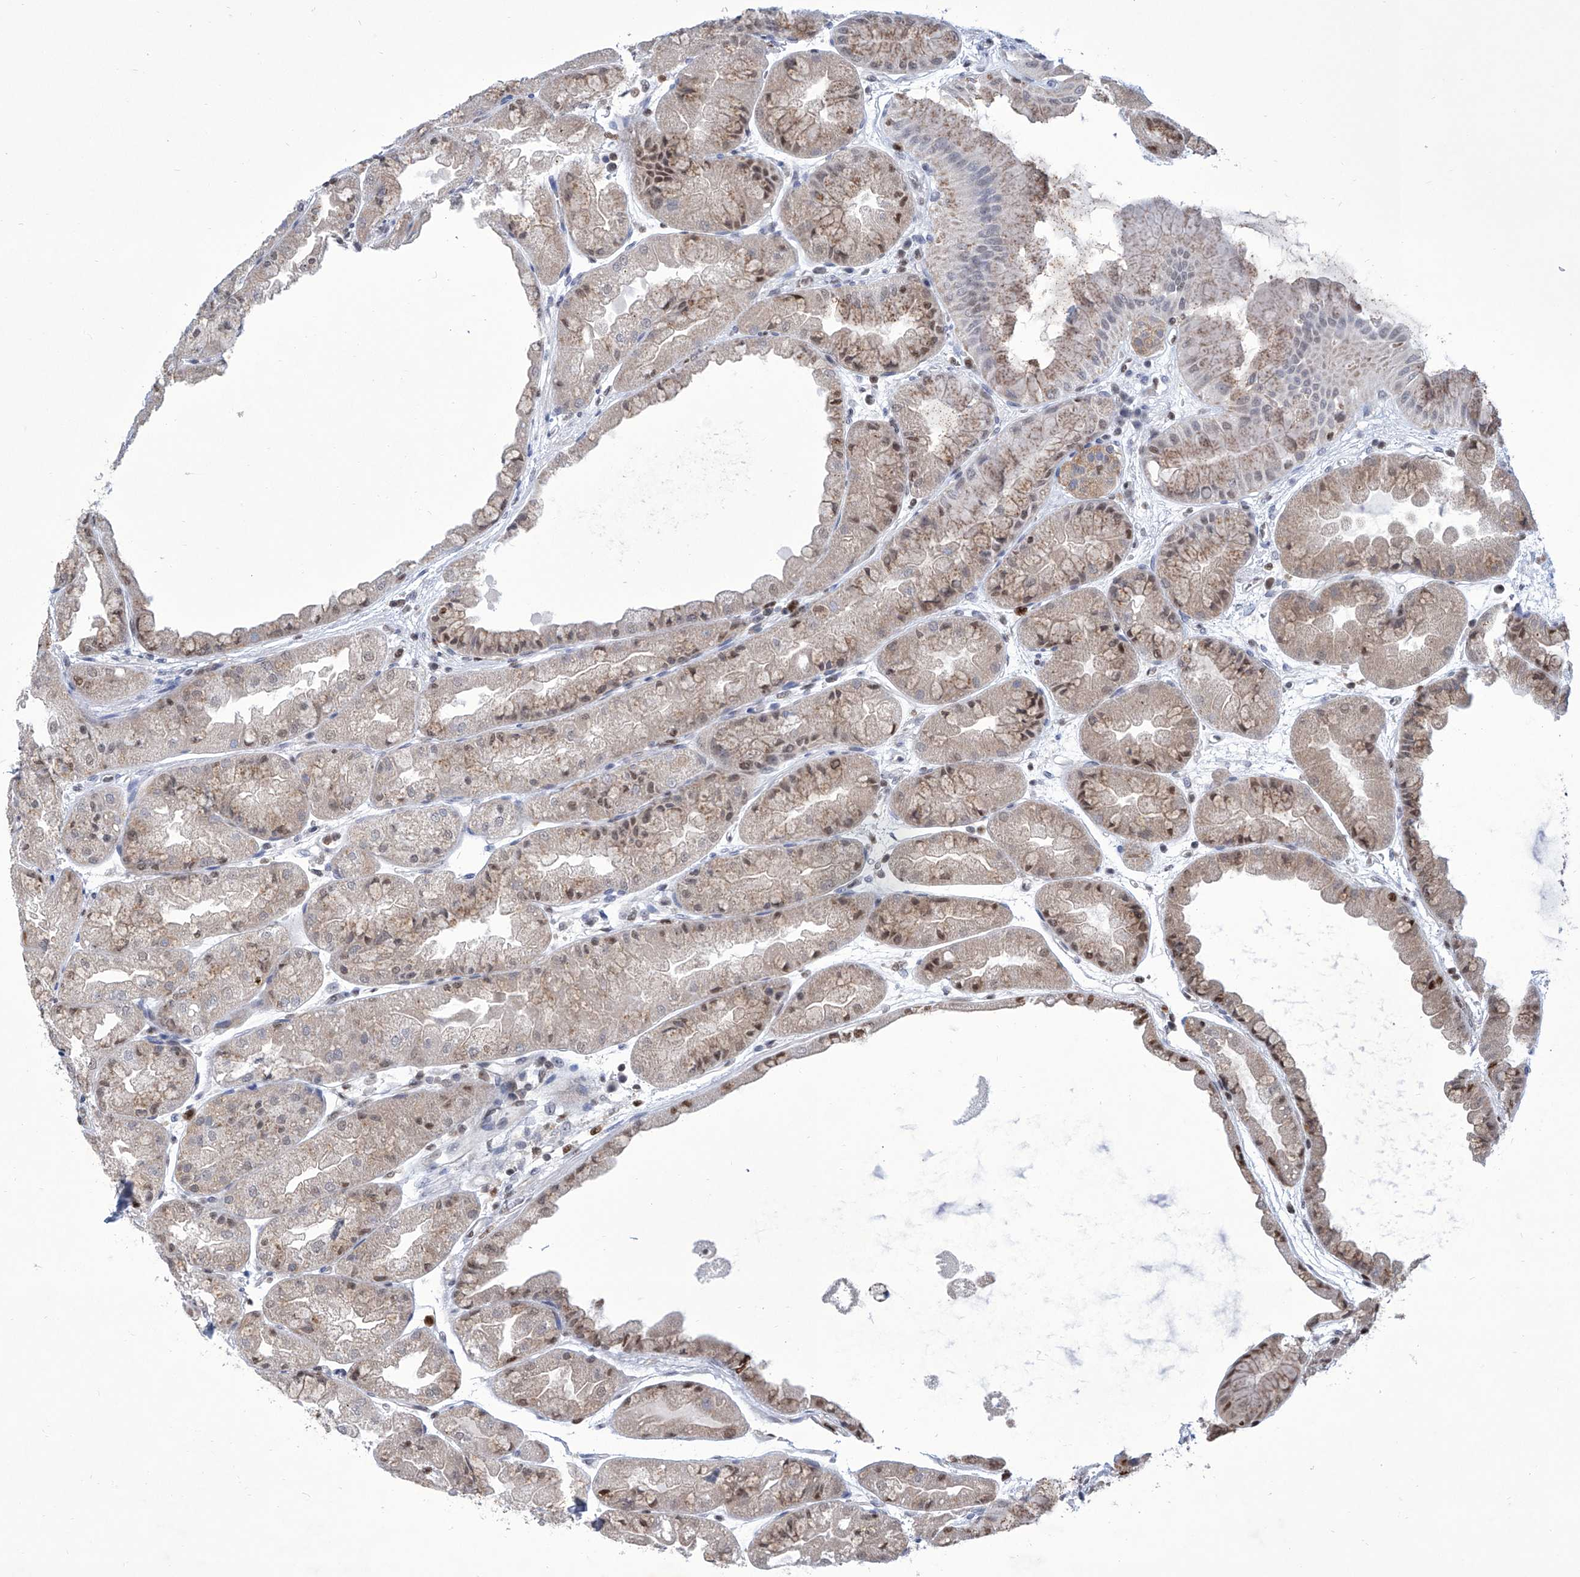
{"staining": {"intensity": "strong", "quantity": ">75%", "location": "nuclear"}, "tissue": "stomach", "cell_type": "Glandular cells", "image_type": "normal", "snomed": [{"axis": "morphology", "description": "Normal tissue, NOS"}, {"axis": "topography", "description": "Stomach, upper"}], "caption": "The micrograph exhibits a brown stain indicating the presence of a protein in the nuclear of glandular cells in stomach. (Brightfield microscopy of DAB IHC at high magnification).", "gene": "SREBF2", "patient": {"sex": "male", "age": 47}}